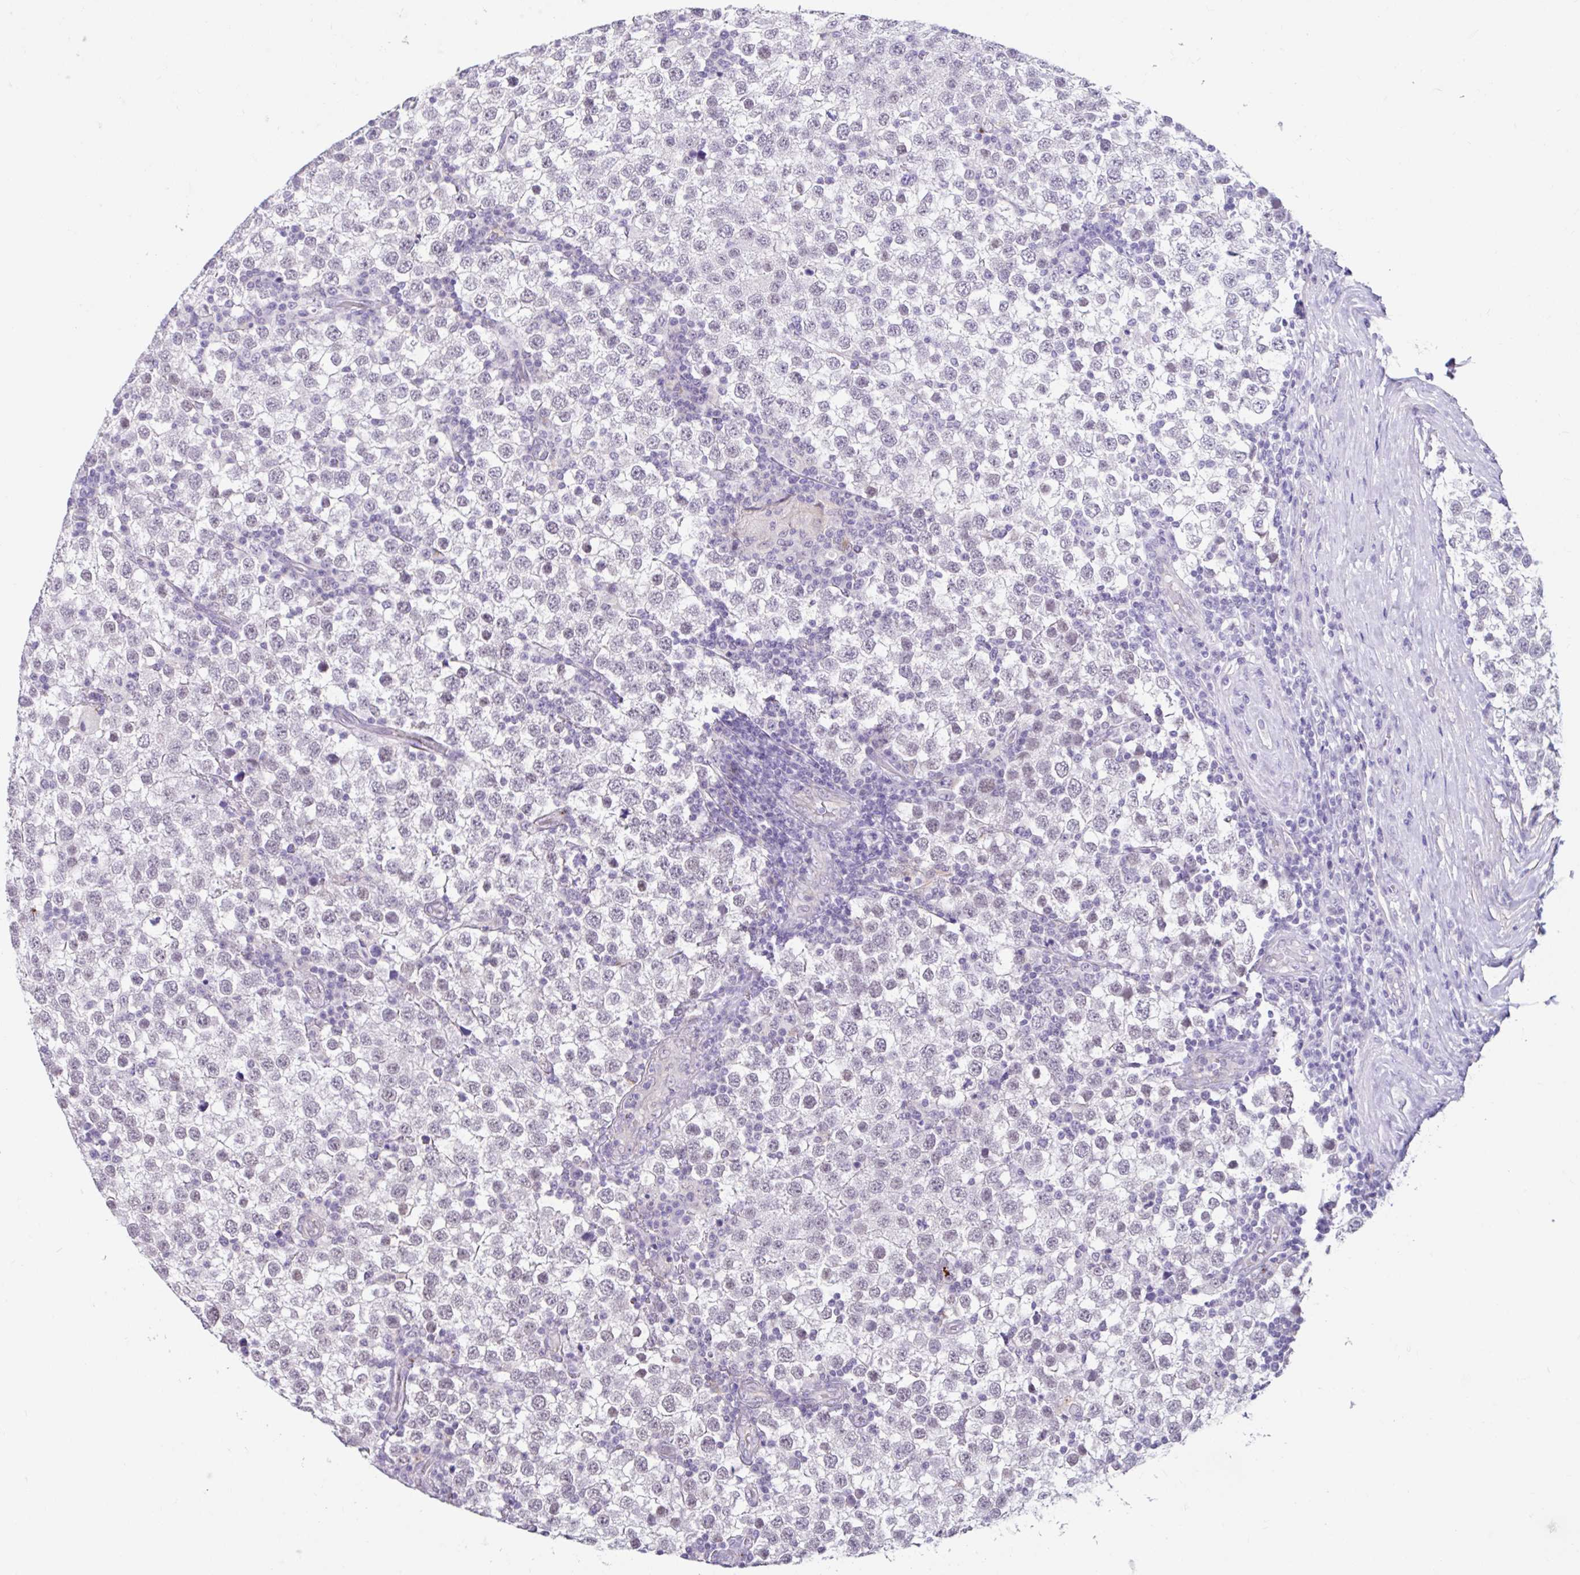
{"staining": {"intensity": "weak", "quantity": "<25%", "location": "nuclear"}, "tissue": "testis cancer", "cell_type": "Tumor cells", "image_type": "cancer", "snomed": [{"axis": "morphology", "description": "Seminoma, NOS"}, {"axis": "topography", "description": "Testis"}], "caption": "This is a image of immunohistochemistry staining of testis cancer (seminoma), which shows no positivity in tumor cells.", "gene": "DCAF17", "patient": {"sex": "male", "age": 34}}